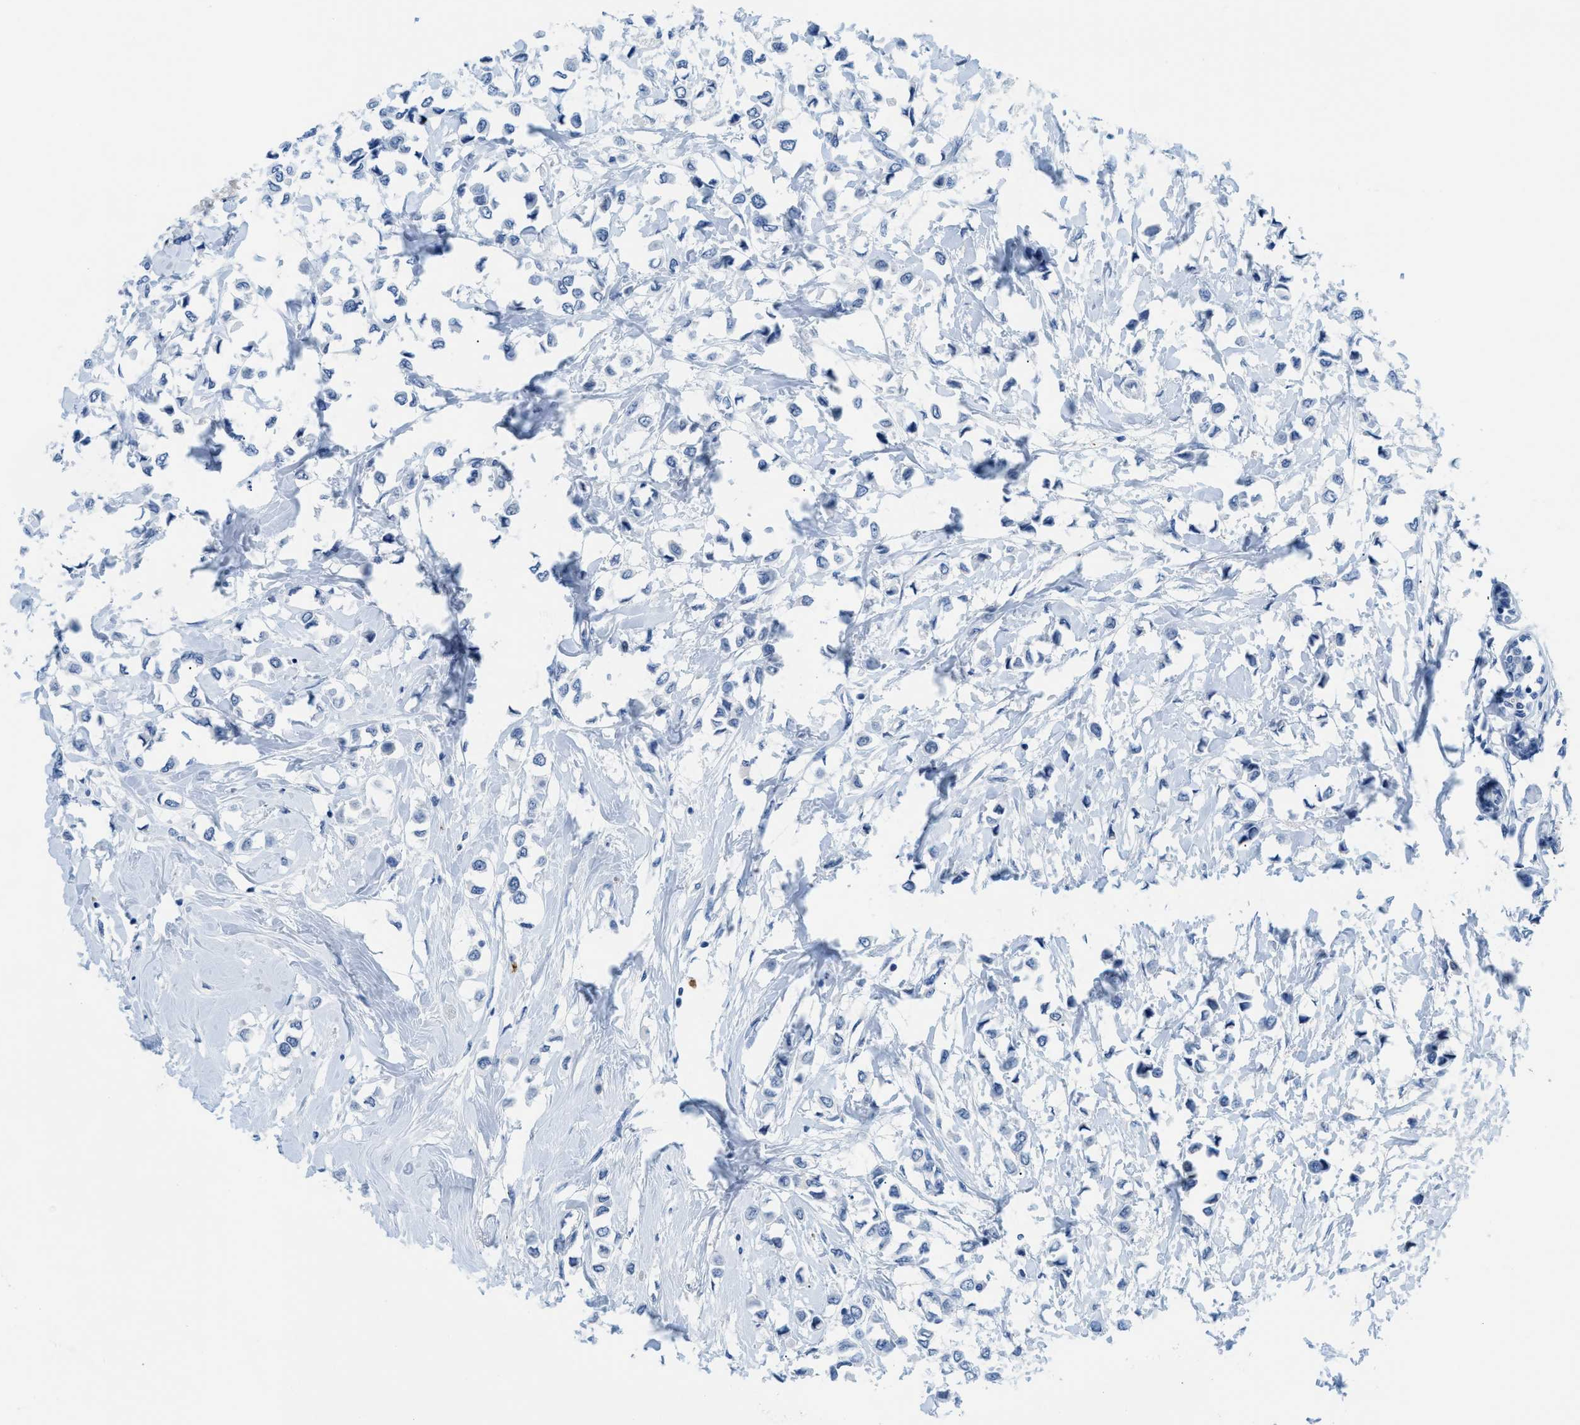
{"staining": {"intensity": "negative", "quantity": "none", "location": "none"}, "tissue": "breast cancer", "cell_type": "Tumor cells", "image_type": "cancer", "snomed": [{"axis": "morphology", "description": "Lobular carcinoma"}, {"axis": "topography", "description": "Breast"}], "caption": "This micrograph is of breast lobular carcinoma stained with immunohistochemistry to label a protein in brown with the nuclei are counter-stained blue. There is no expression in tumor cells.", "gene": "MBL2", "patient": {"sex": "female", "age": 51}}